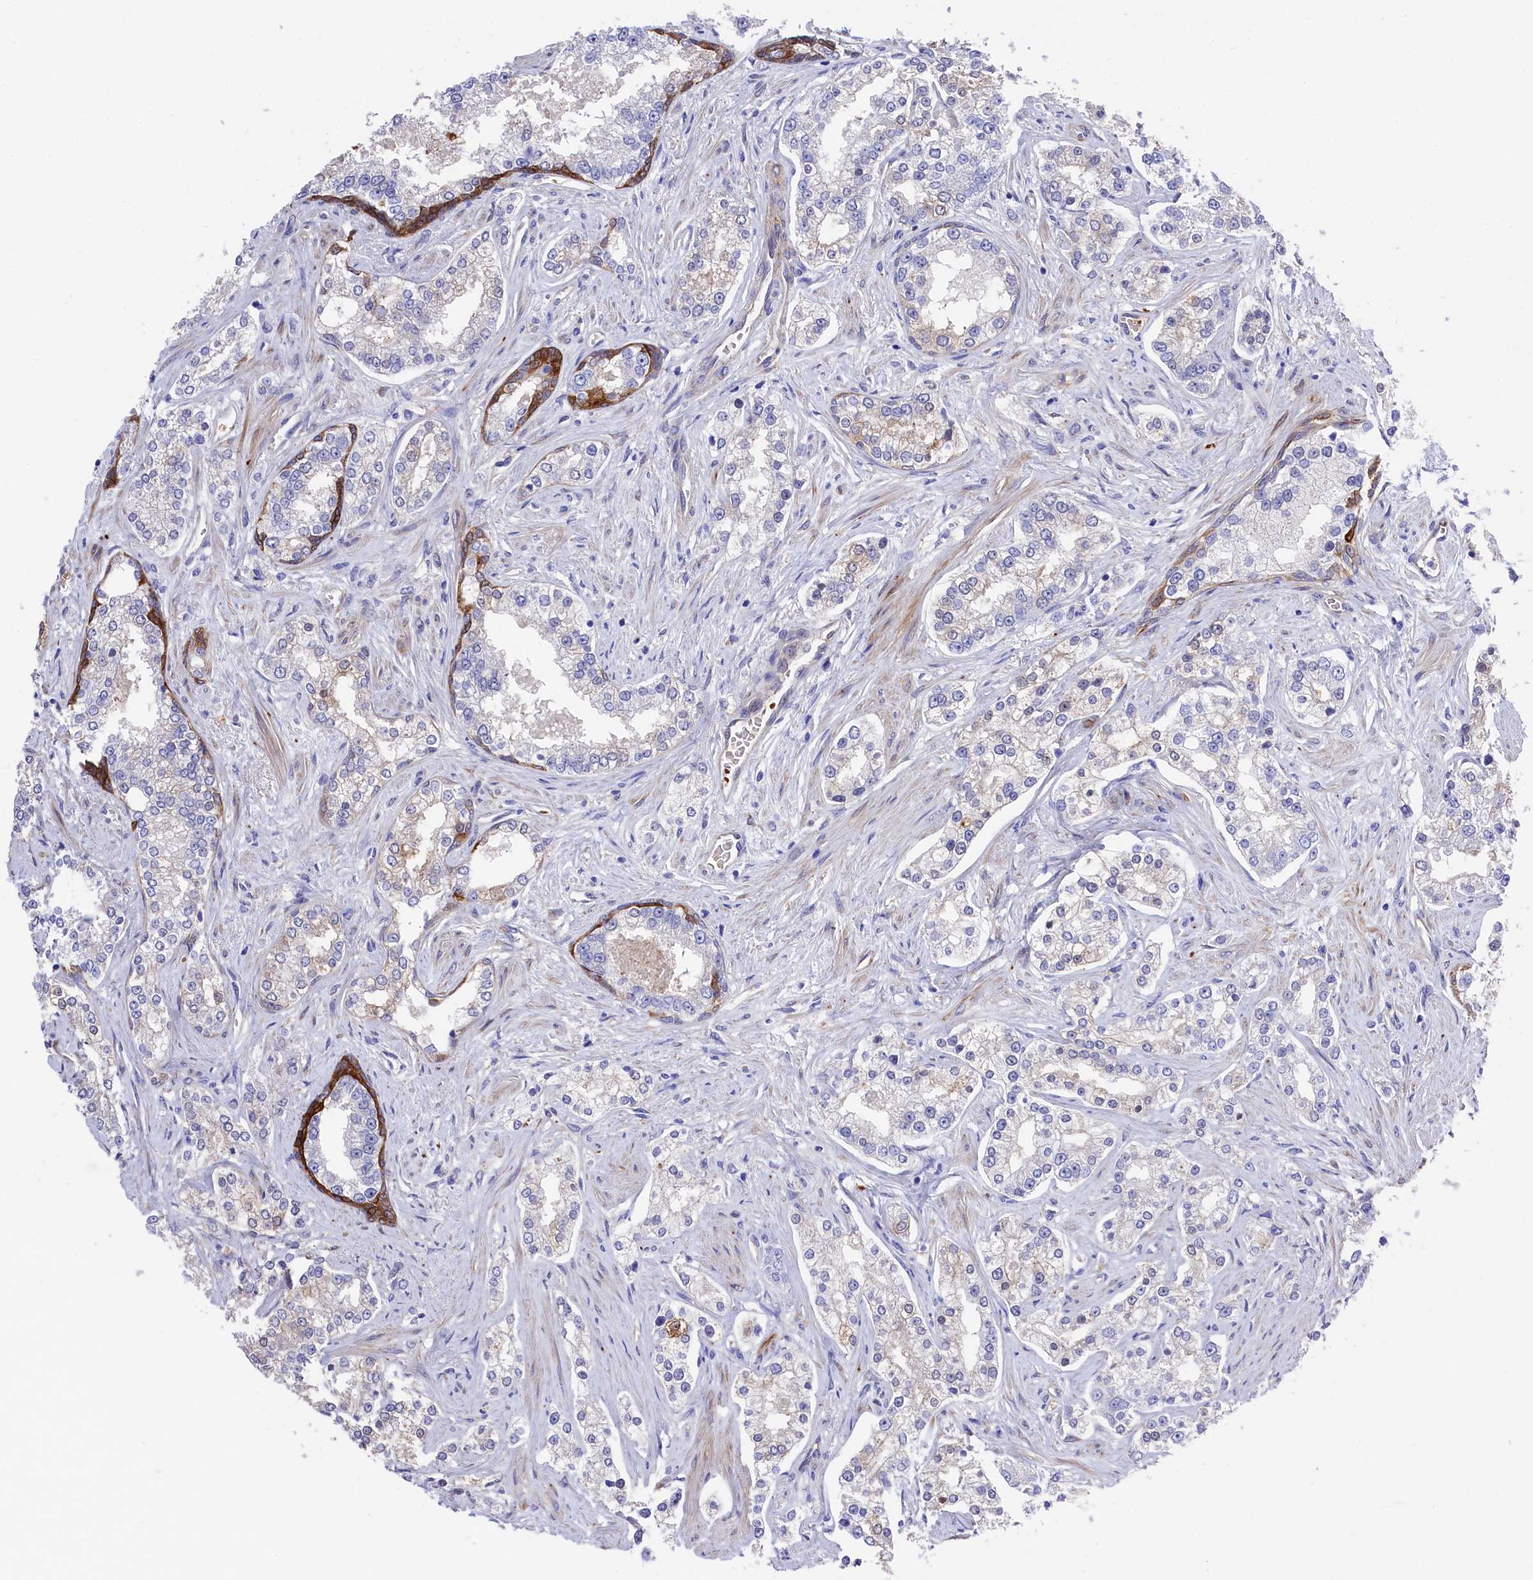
{"staining": {"intensity": "moderate", "quantity": "<25%", "location": "cytoplasmic/membranous"}, "tissue": "prostate cancer", "cell_type": "Tumor cells", "image_type": "cancer", "snomed": [{"axis": "morphology", "description": "Normal tissue, NOS"}, {"axis": "morphology", "description": "Adenocarcinoma, High grade"}, {"axis": "topography", "description": "Prostate"}], "caption": "Immunohistochemical staining of prostate adenocarcinoma (high-grade) displays low levels of moderate cytoplasmic/membranous protein positivity in approximately <25% of tumor cells.", "gene": "LHFPL4", "patient": {"sex": "male", "age": 83}}